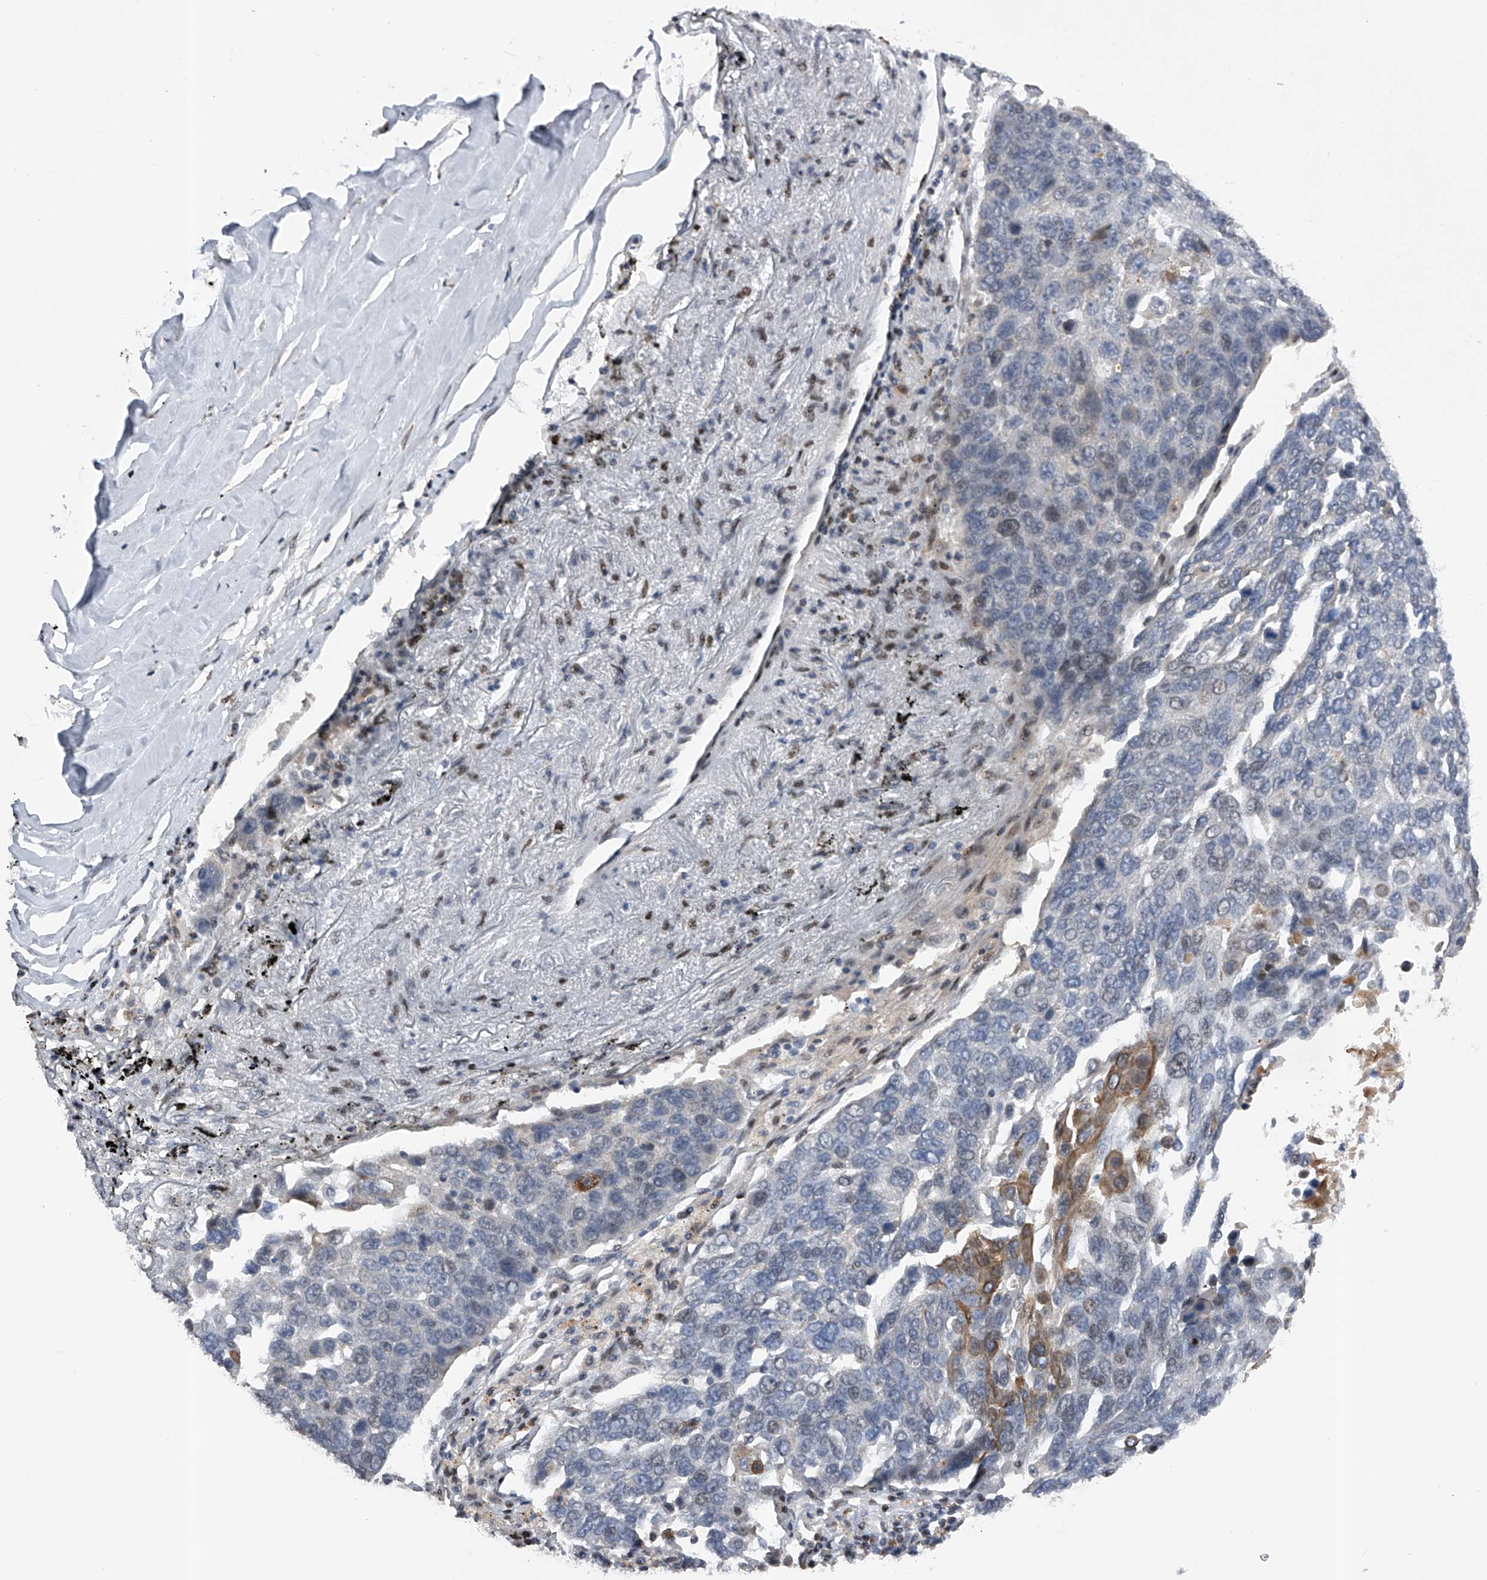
{"staining": {"intensity": "negative", "quantity": "none", "location": "none"}, "tissue": "lung cancer", "cell_type": "Tumor cells", "image_type": "cancer", "snomed": [{"axis": "morphology", "description": "Squamous cell carcinoma, NOS"}, {"axis": "topography", "description": "Lung"}], "caption": "Lung cancer stained for a protein using IHC demonstrates no positivity tumor cells.", "gene": "RWDD2A", "patient": {"sex": "male", "age": 66}}